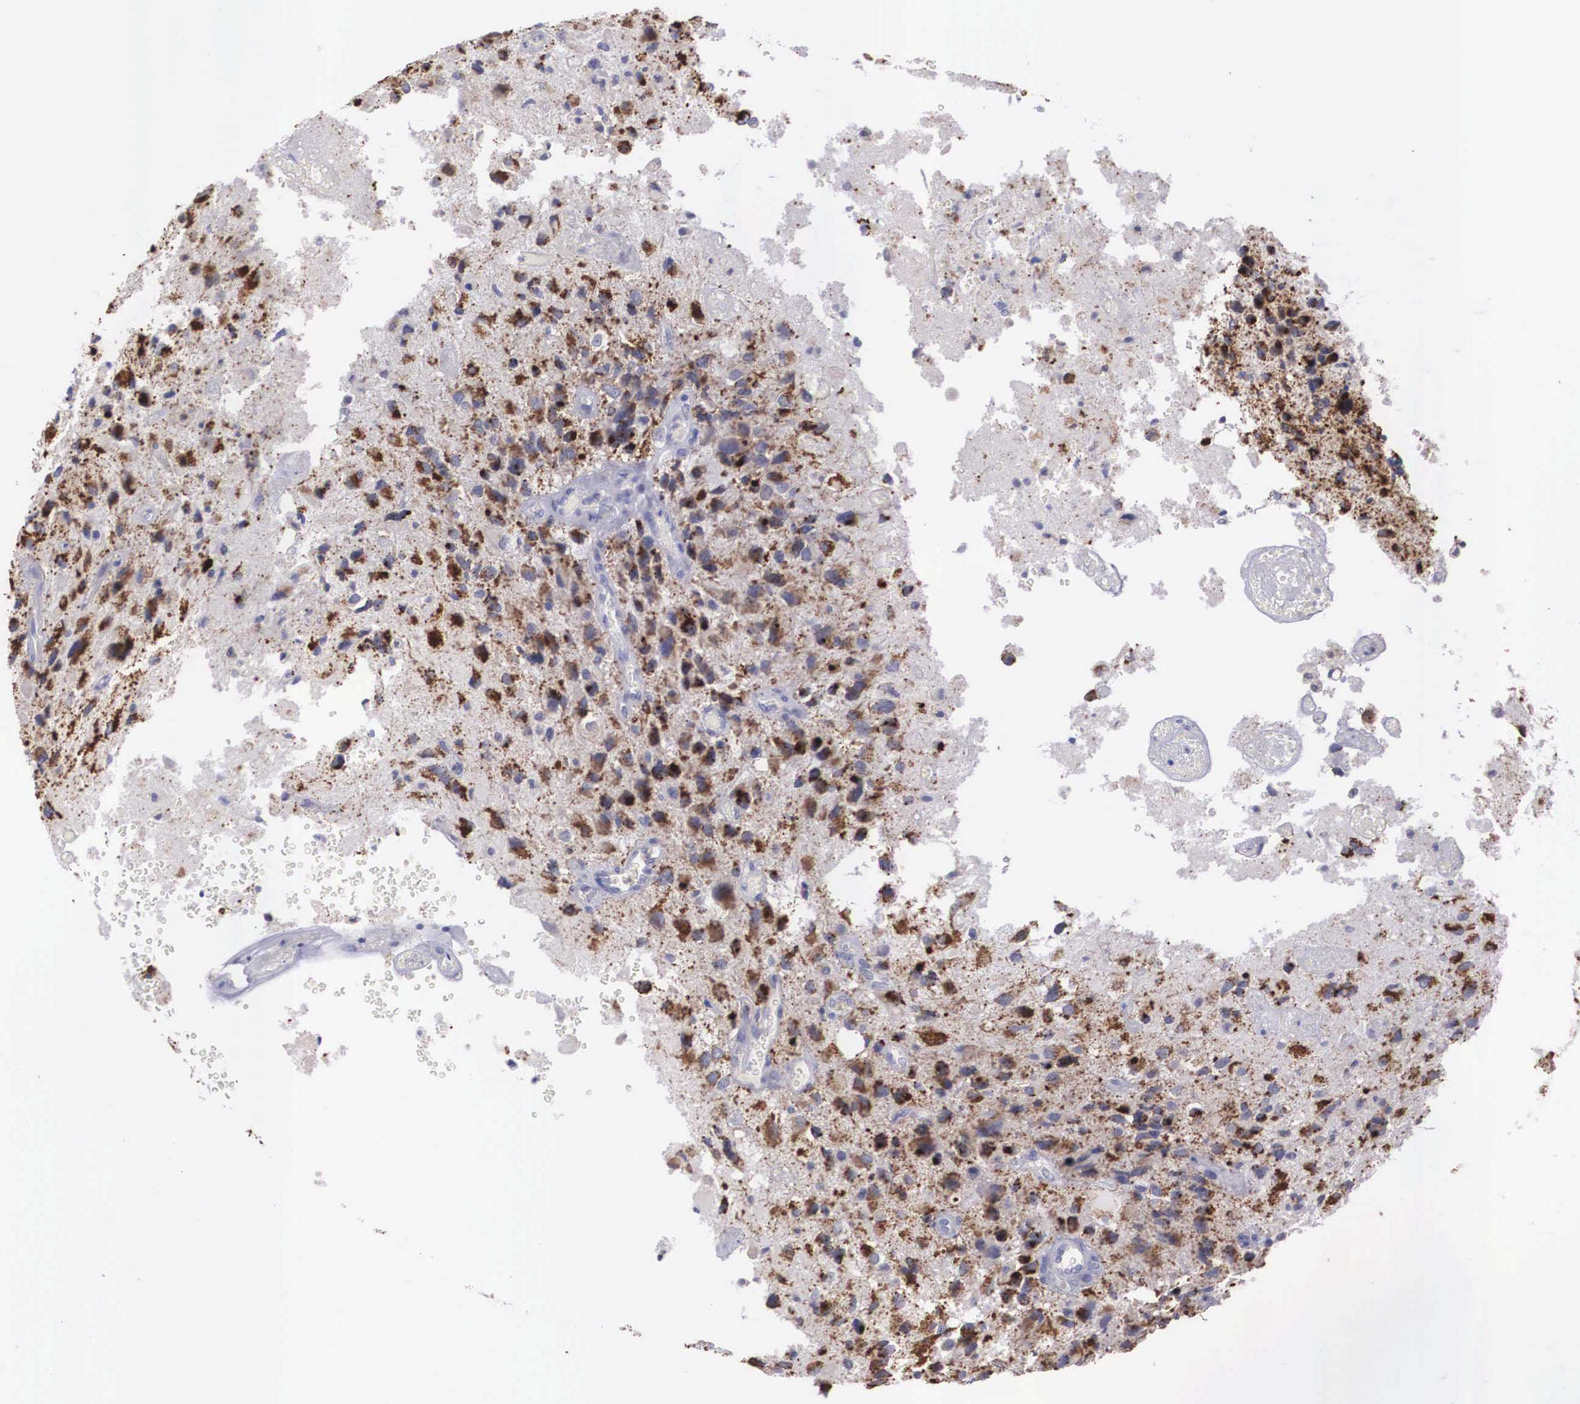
{"staining": {"intensity": "strong", "quantity": "<25%", "location": "cytoplasmic/membranous"}, "tissue": "glioma", "cell_type": "Tumor cells", "image_type": "cancer", "snomed": [{"axis": "morphology", "description": "Glioma, malignant, High grade"}, {"axis": "topography", "description": "Brain"}], "caption": "Immunohistochemical staining of malignant glioma (high-grade) shows medium levels of strong cytoplasmic/membranous expression in approximately <25% of tumor cells.", "gene": "REPS2", "patient": {"sex": "male", "age": 69}}